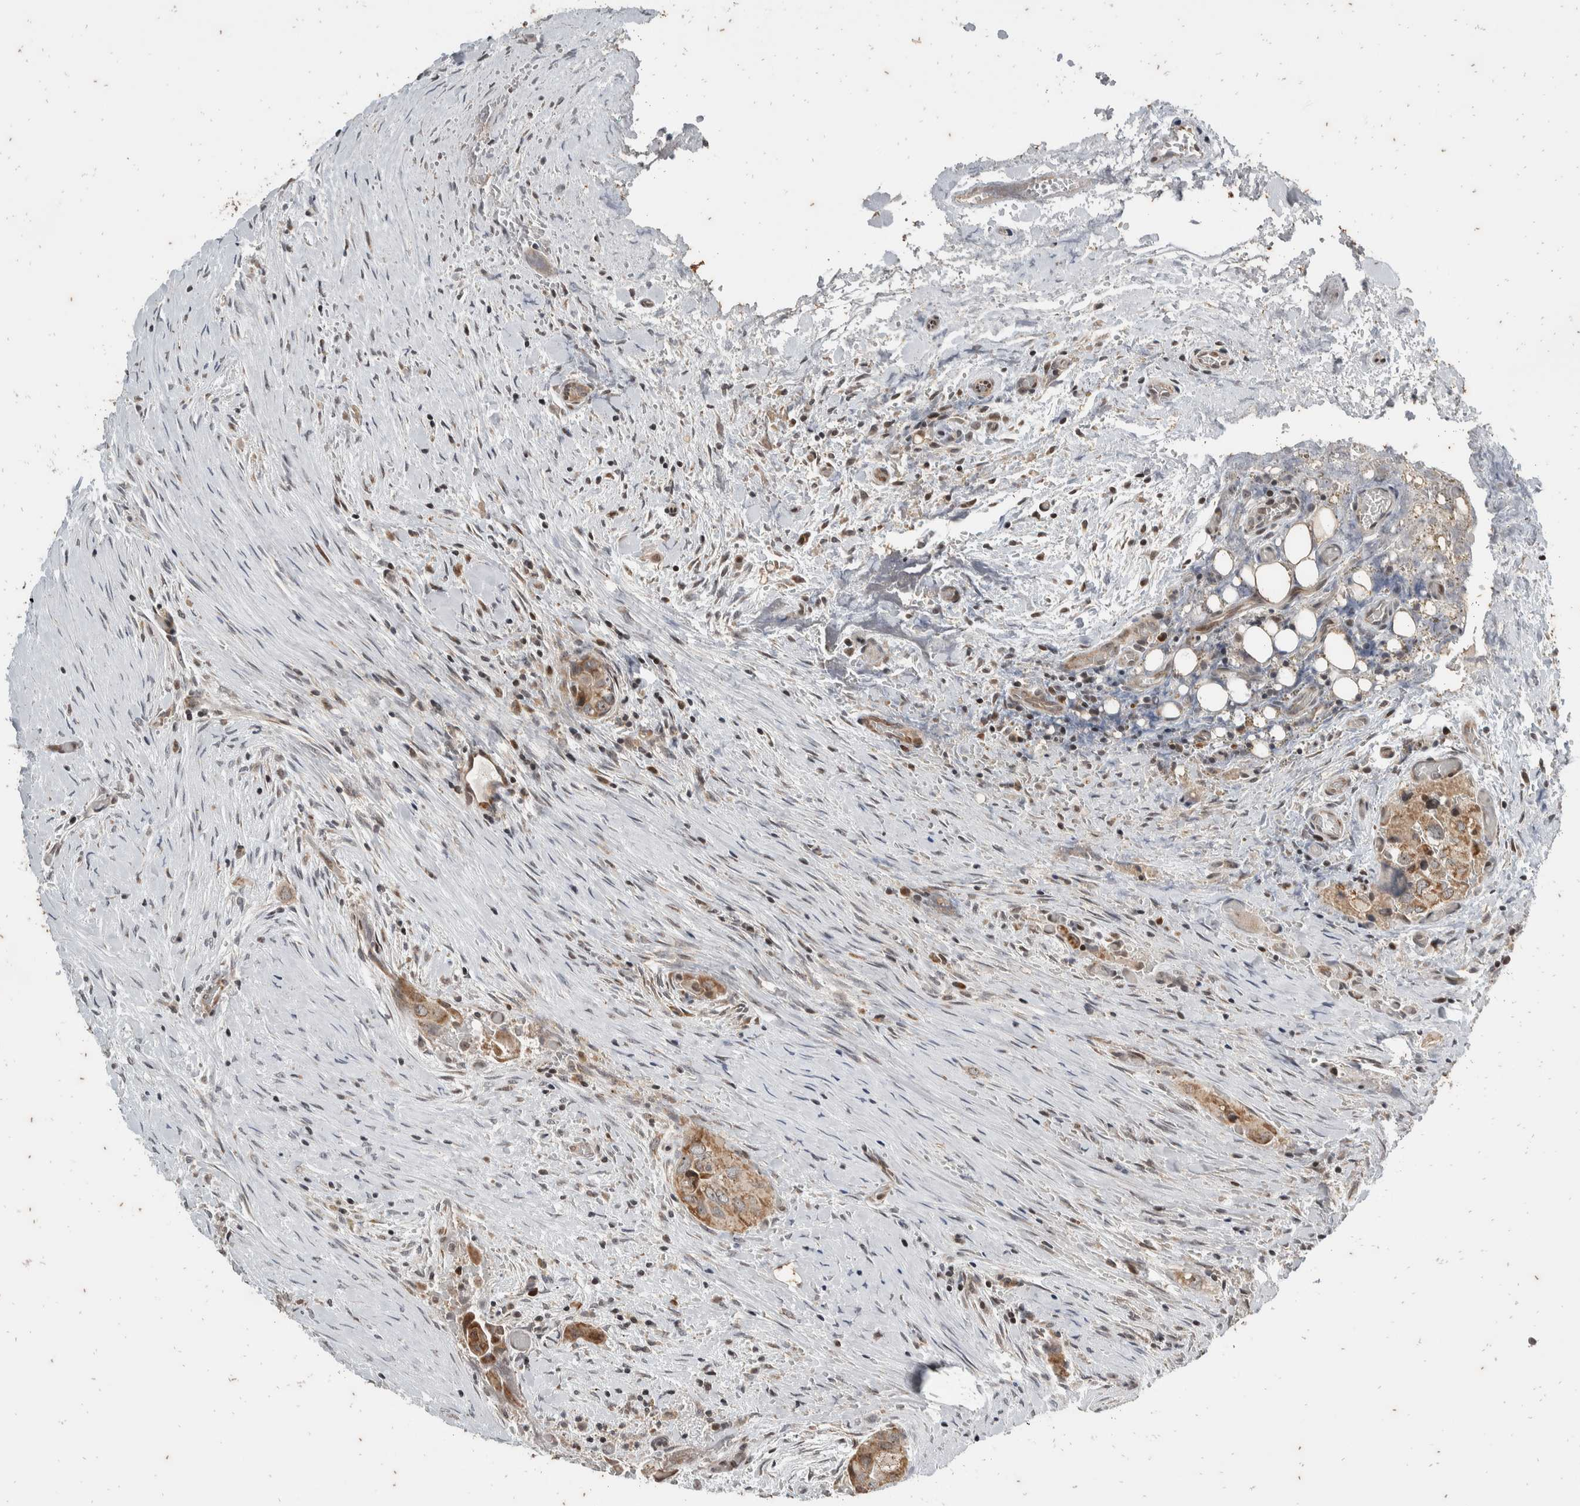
{"staining": {"intensity": "moderate", "quantity": ">75%", "location": "cytoplasmic/membranous"}, "tissue": "thyroid cancer", "cell_type": "Tumor cells", "image_type": "cancer", "snomed": [{"axis": "morphology", "description": "Papillary adenocarcinoma, NOS"}, {"axis": "topography", "description": "Thyroid gland"}], "caption": "Protein staining of thyroid cancer (papillary adenocarcinoma) tissue reveals moderate cytoplasmic/membranous positivity in approximately >75% of tumor cells.", "gene": "ATXN7L1", "patient": {"sex": "female", "age": 59}}